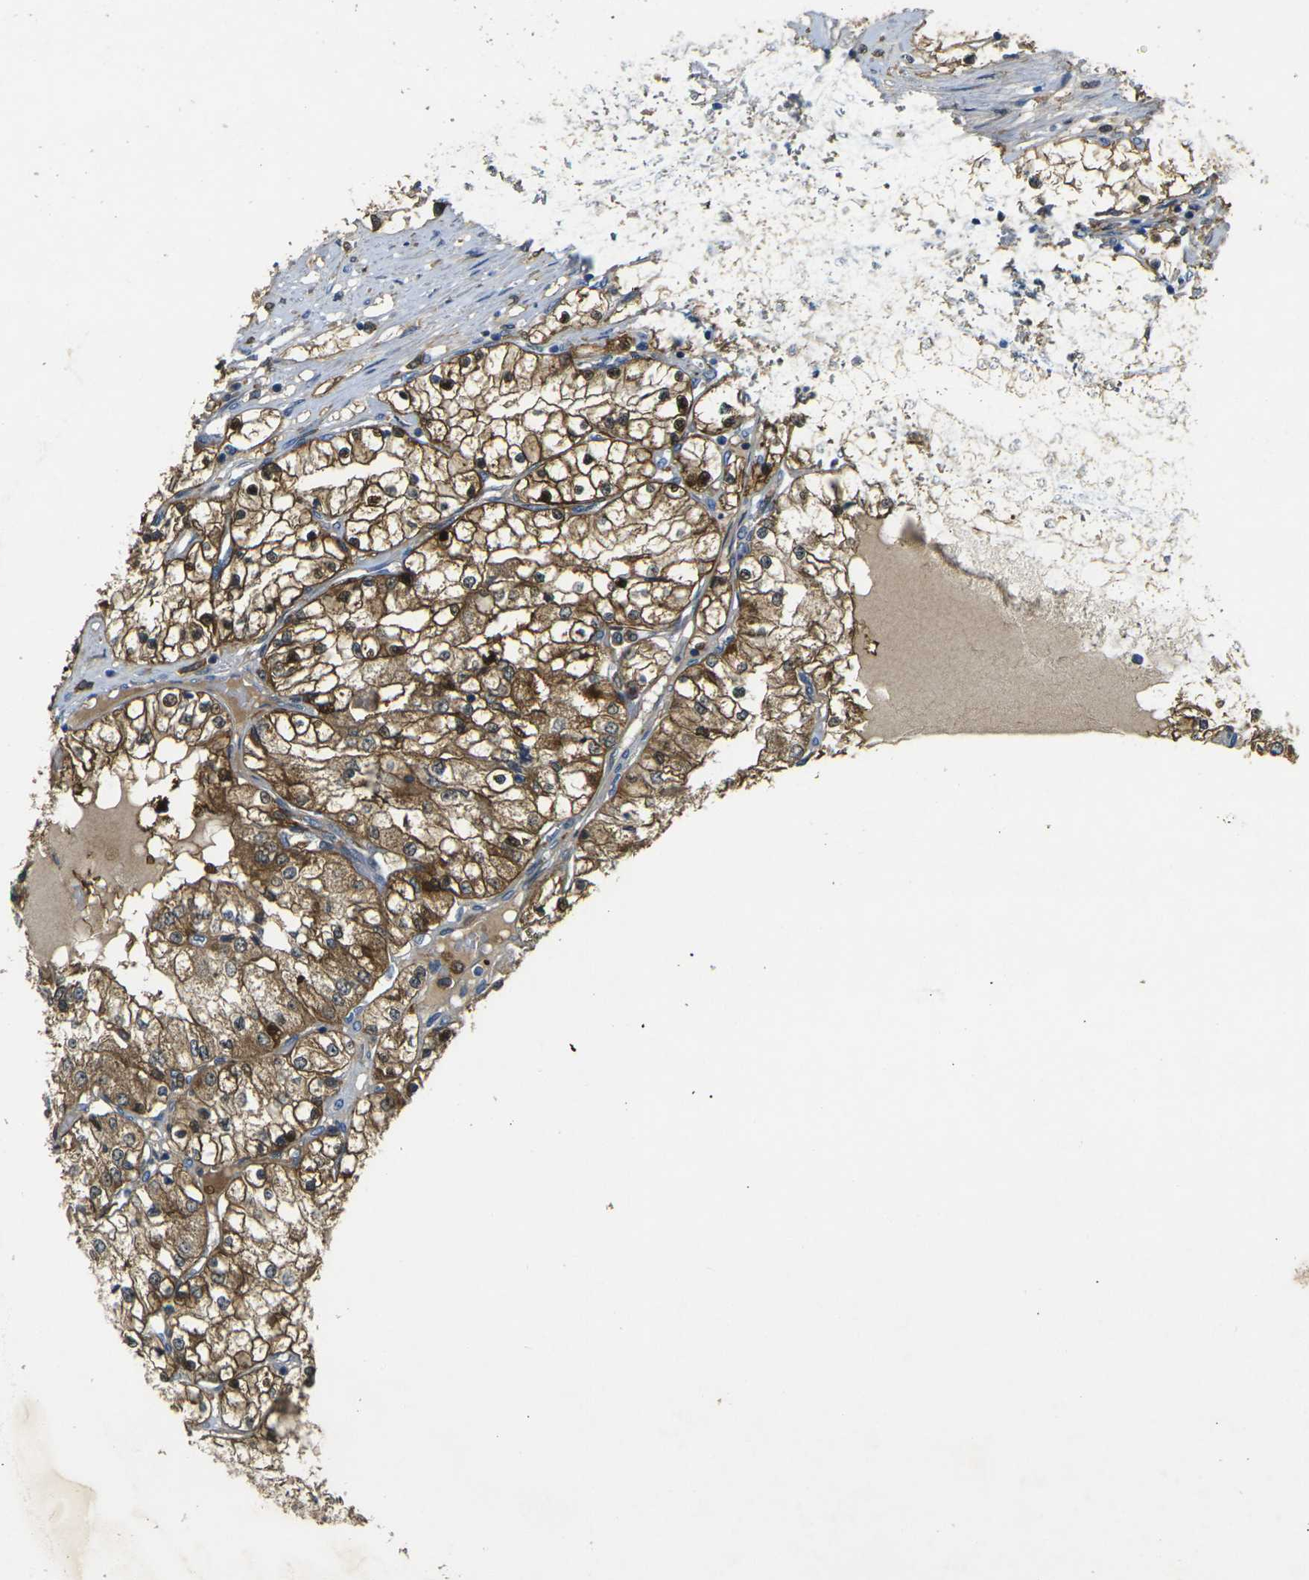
{"staining": {"intensity": "moderate", "quantity": ">75%", "location": "cytoplasmic/membranous,nuclear"}, "tissue": "renal cancer", "cell_type": "Tumor cells", "image_type": "cancer", "snomed": [{"axis": "morphology", "description": "Adenocarcinoma, NOS"}, {"axis": "topography", "description": "Kidney"}], "caption": "High-magnification brightfield microscopy of renal adenocarcinoma stained with DAB (brown) and counterstained with hematoxylin (blue). tumor cells exhibit moderate cytoplasmic/membranous and nuclear staining is appreciated in approximately>75% of cells.", "gene": "PIGL", "patient": {"sex": "male", "age": 68}}